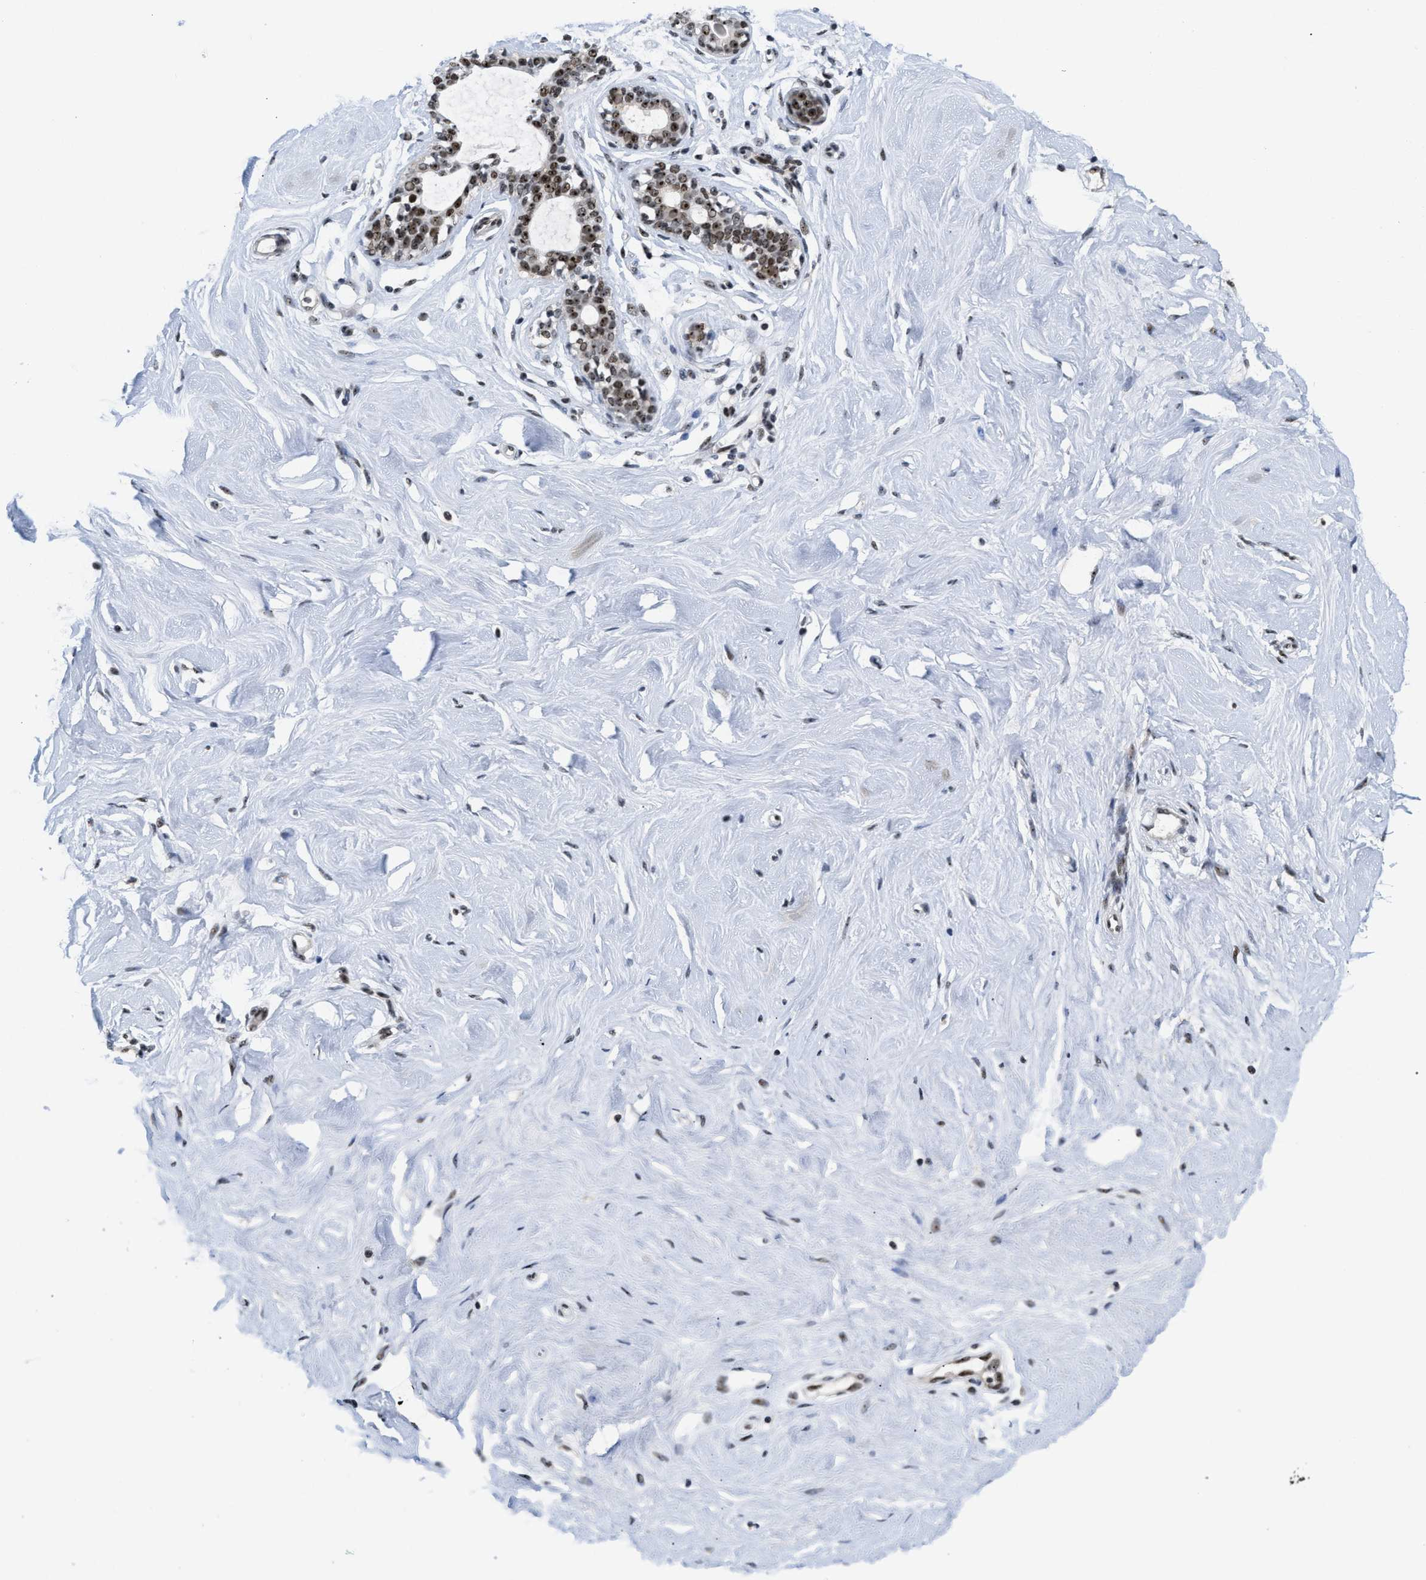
{"staining": {"intensity": "moderate", "quantity": "<25%", "location": "none"}, "tissue": "breast", "cell_type": "Adipocytes", "image_type": "normal", "snomed": [{"axis": "morphology", "description": "Normal tissue, NOS"}, {"axis": "topography", "description": "Breast"}], "caption": "Immunohistochemical staining of benign human breast reveals moderate None protein expression in about <25% of adipocytes. (DAB (3,3'-diaminobenzidine) IHC, brown staining for protein, blue staining for nuclei).", "gene": "NOP58", "patient": {"sex": "female", "age": 23}}